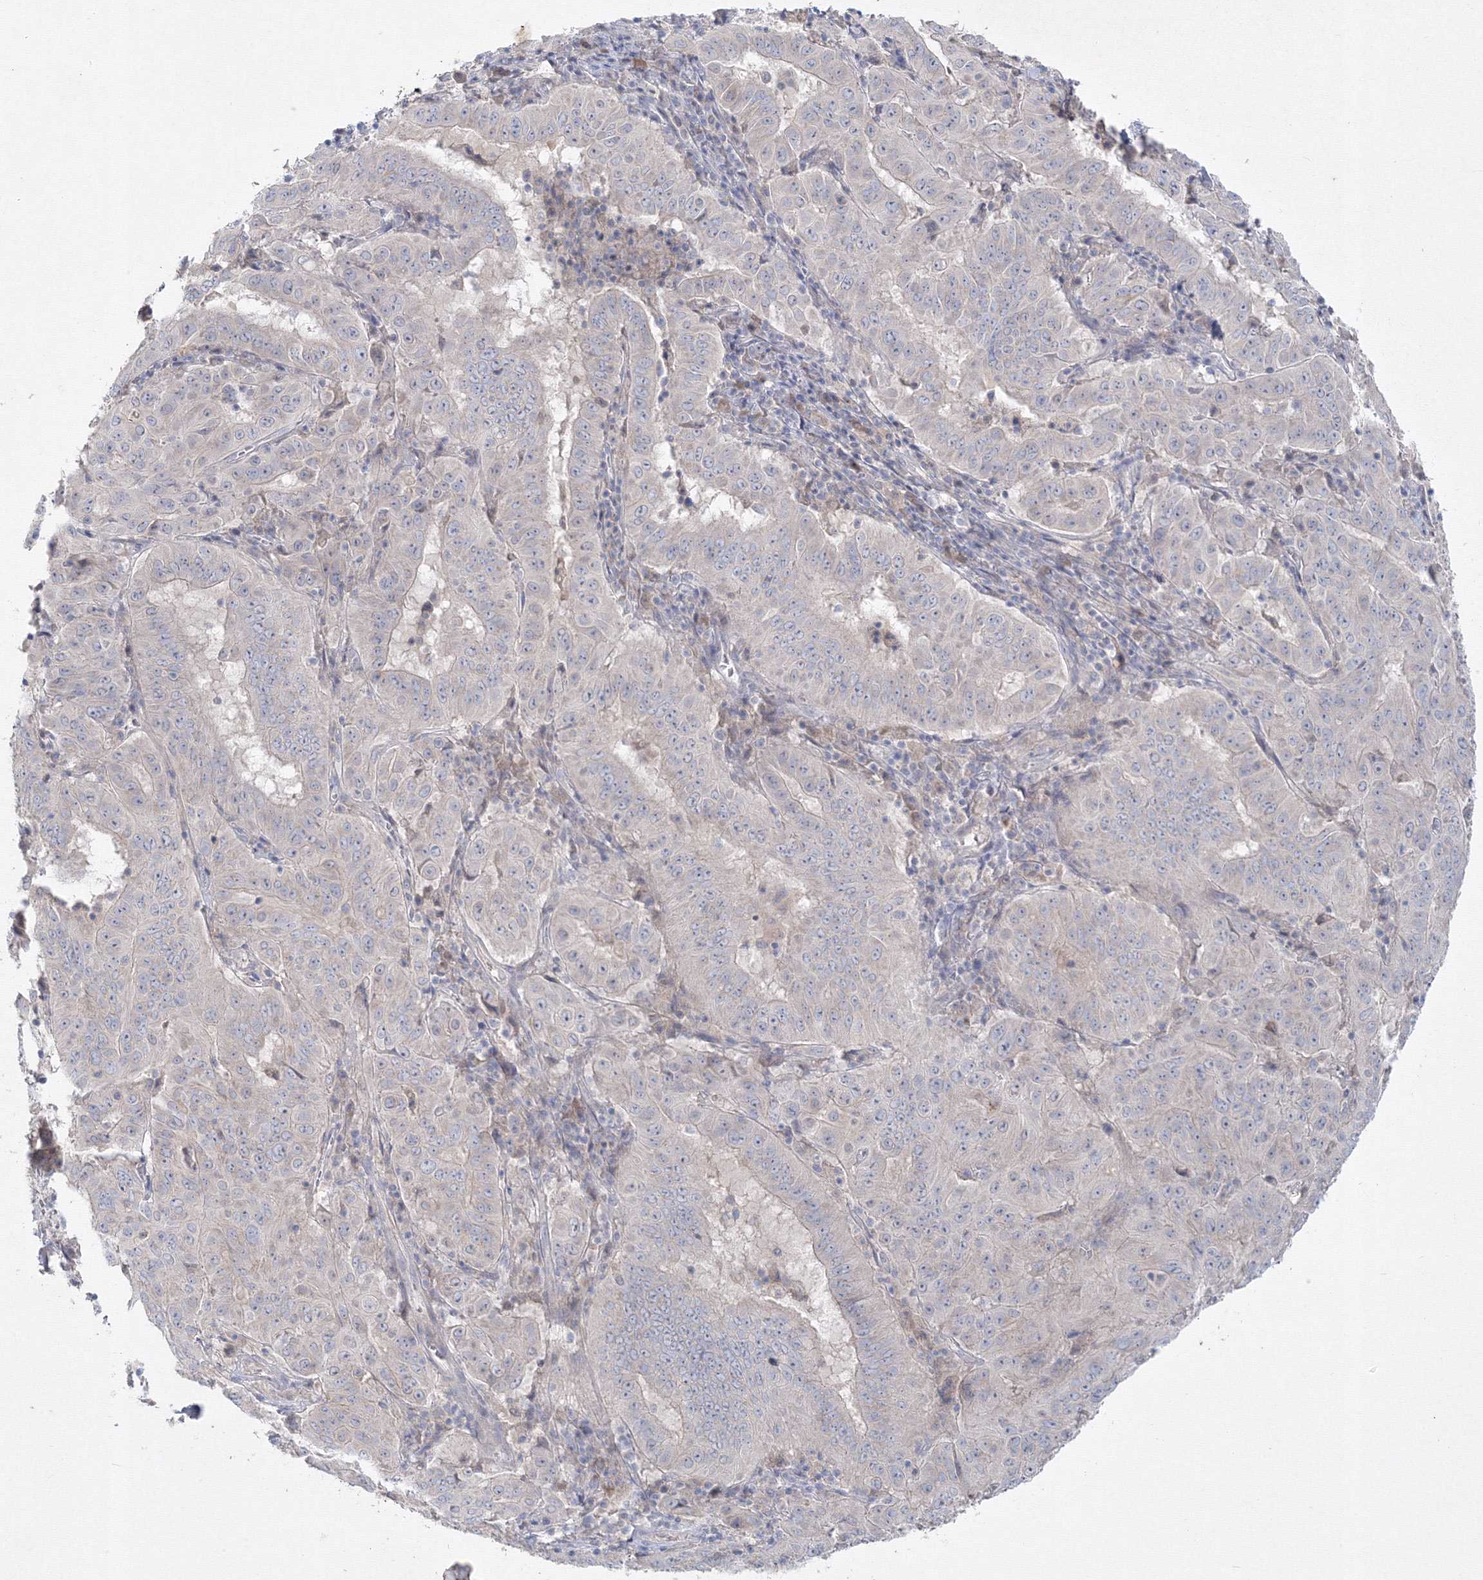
{"staining": {"intensity": "negative", "quantity": "none", "location": "none"}, "tissue": "pancreatic cancer", "cell_type": "Tumor cells", "image_type": "cancer", "snomed": [{"axis": "morphology", "description": "Adenocarcinoma, NOS"}, {"axis": "topography", "description": "Pancreas"}], "caption": "The IHC photomicrograph has no significant positivity in tumor cells of pancreatic cancer tissue.", "gene": "FBXL8", "patient": {"sex": "male", "age": 63}}